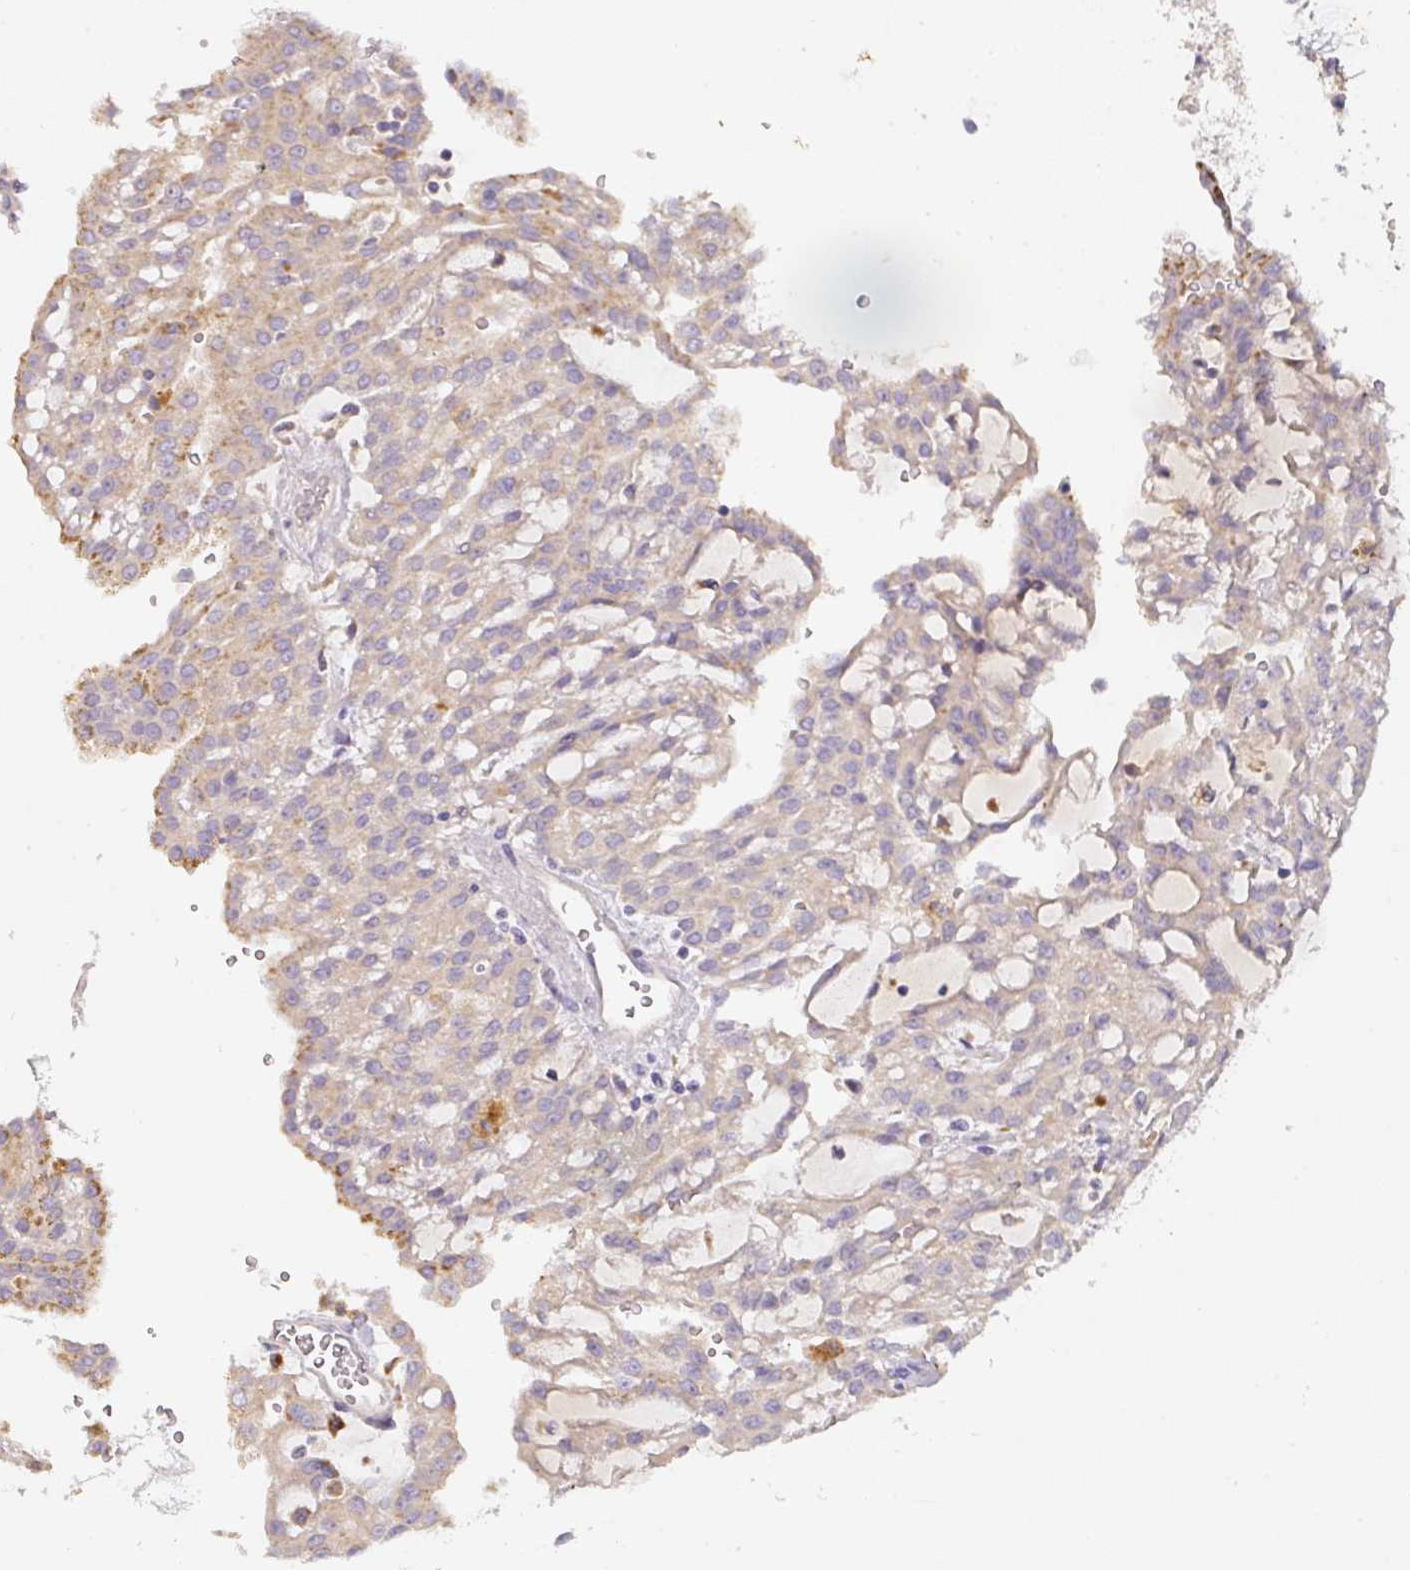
{"staining": {"intensity": "moderate", "quantity": "<25%", "location": "cytoplasmic/membranous"}, "tissue": "renal cancer", "cell_type": "Tumor cells", "image_type": "cancer", "snomed": [{"axis": "morphology", "description": "Adenocarcinoma, NOS"}, {"axis": "topography", "description": "Kidney"}], "caption": "Adenocarcinoma (renal) was stained to show a protein in brown. There is low levels of moderate cytoplasmic/membranous positivity in approximately <25% of tumor cells.", "gene": "ZNF266", "patient": {"sex": "male", "age": 63}}